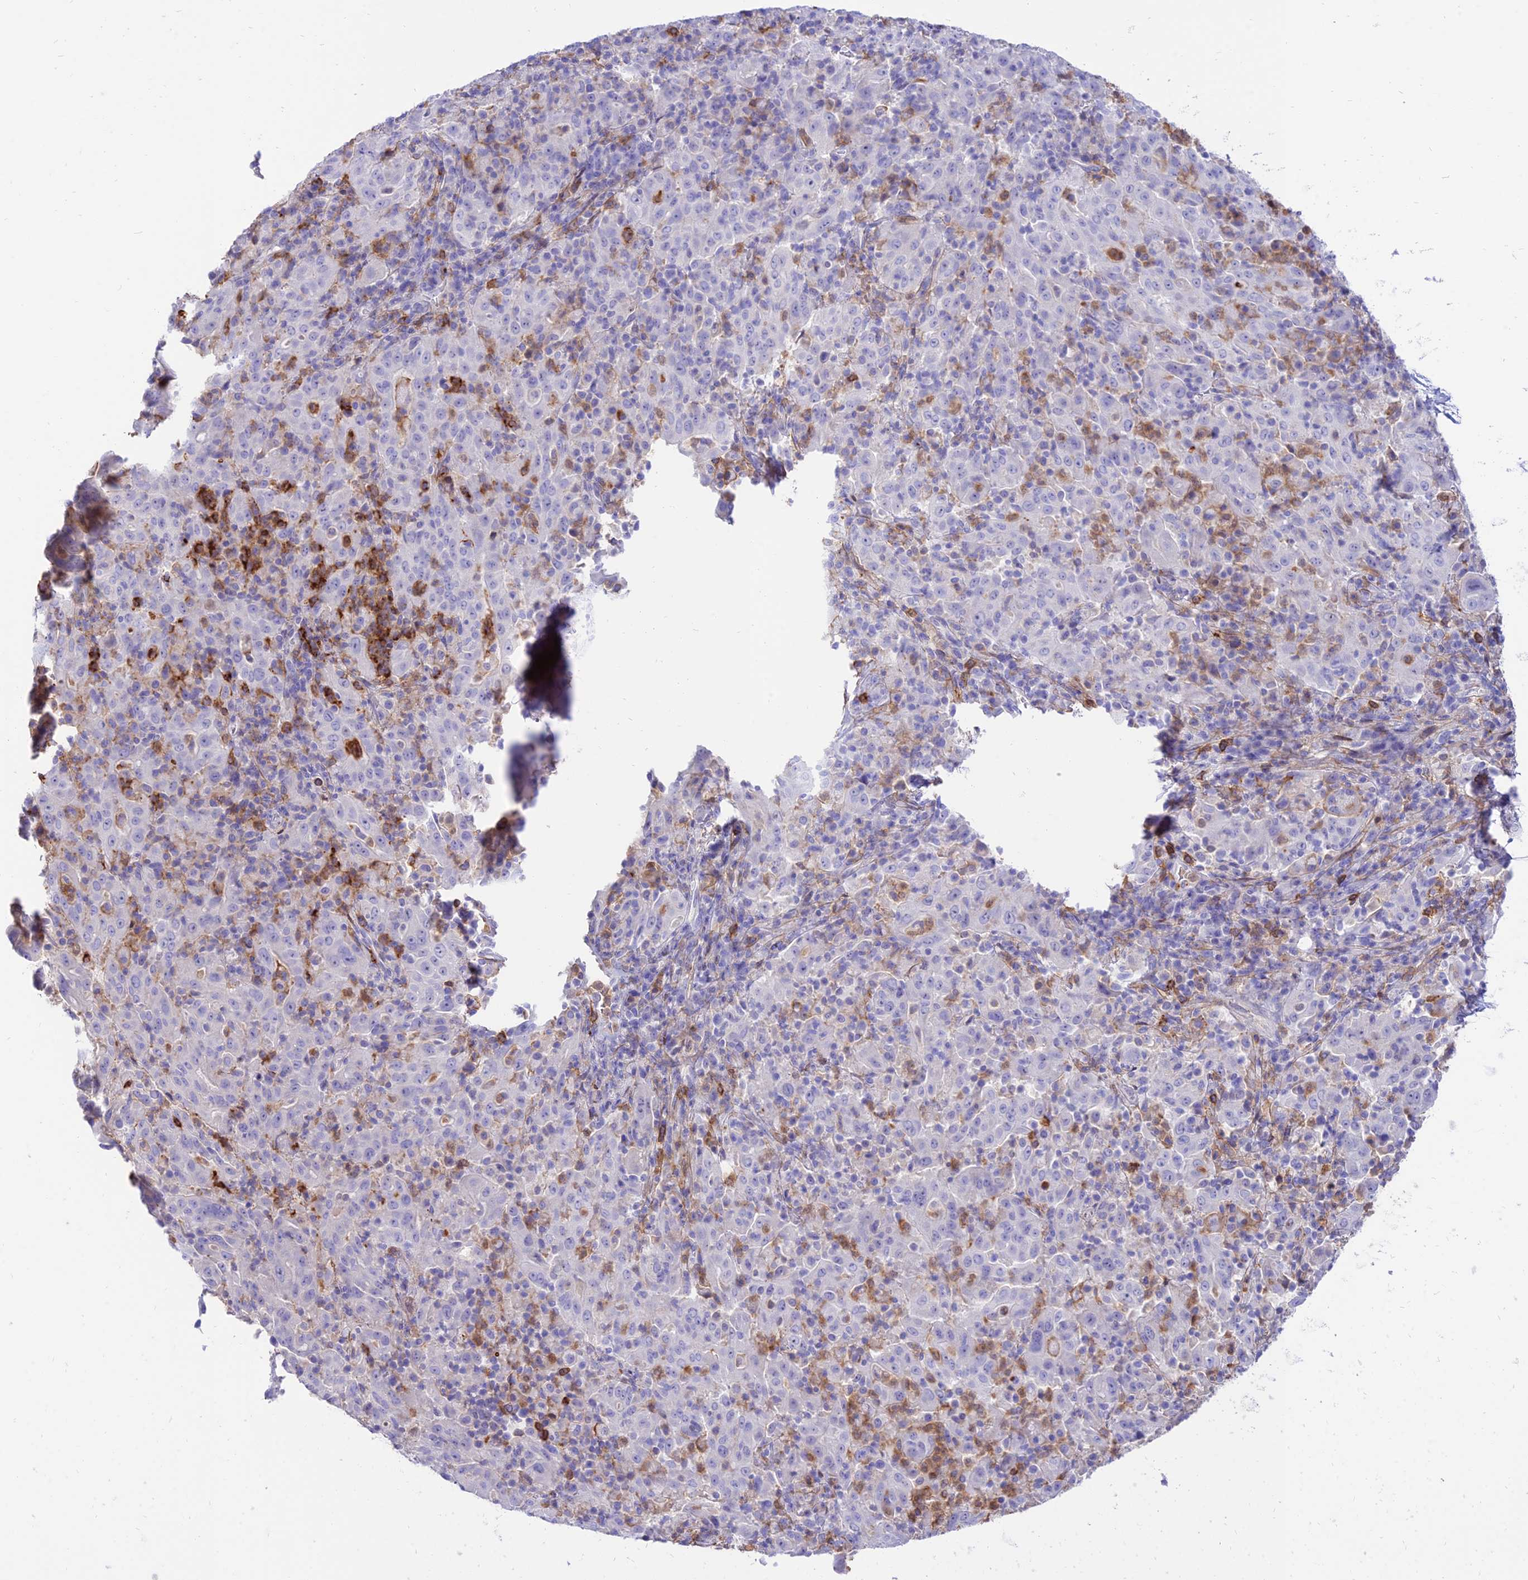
{"staining": {"intensity": "negative", "quantity": "none", "location": "none"}, "tissue": "pancreatic cancer", "cell_type": "Tumor cells", "image_type": "cancer", "snomed": [{"axis": "morphology", "description": "Adenocarcinoma, NOS"}, {"axis": "topography", "description": "Pancreas"}], "caption": "Immunohistochemical staining of pancreatic cancer (adenocarcinoma) shows no significant staining in tumor cells.", "gene": "SREK1IP1", "patient": {"sex": "male", "age": 63}}